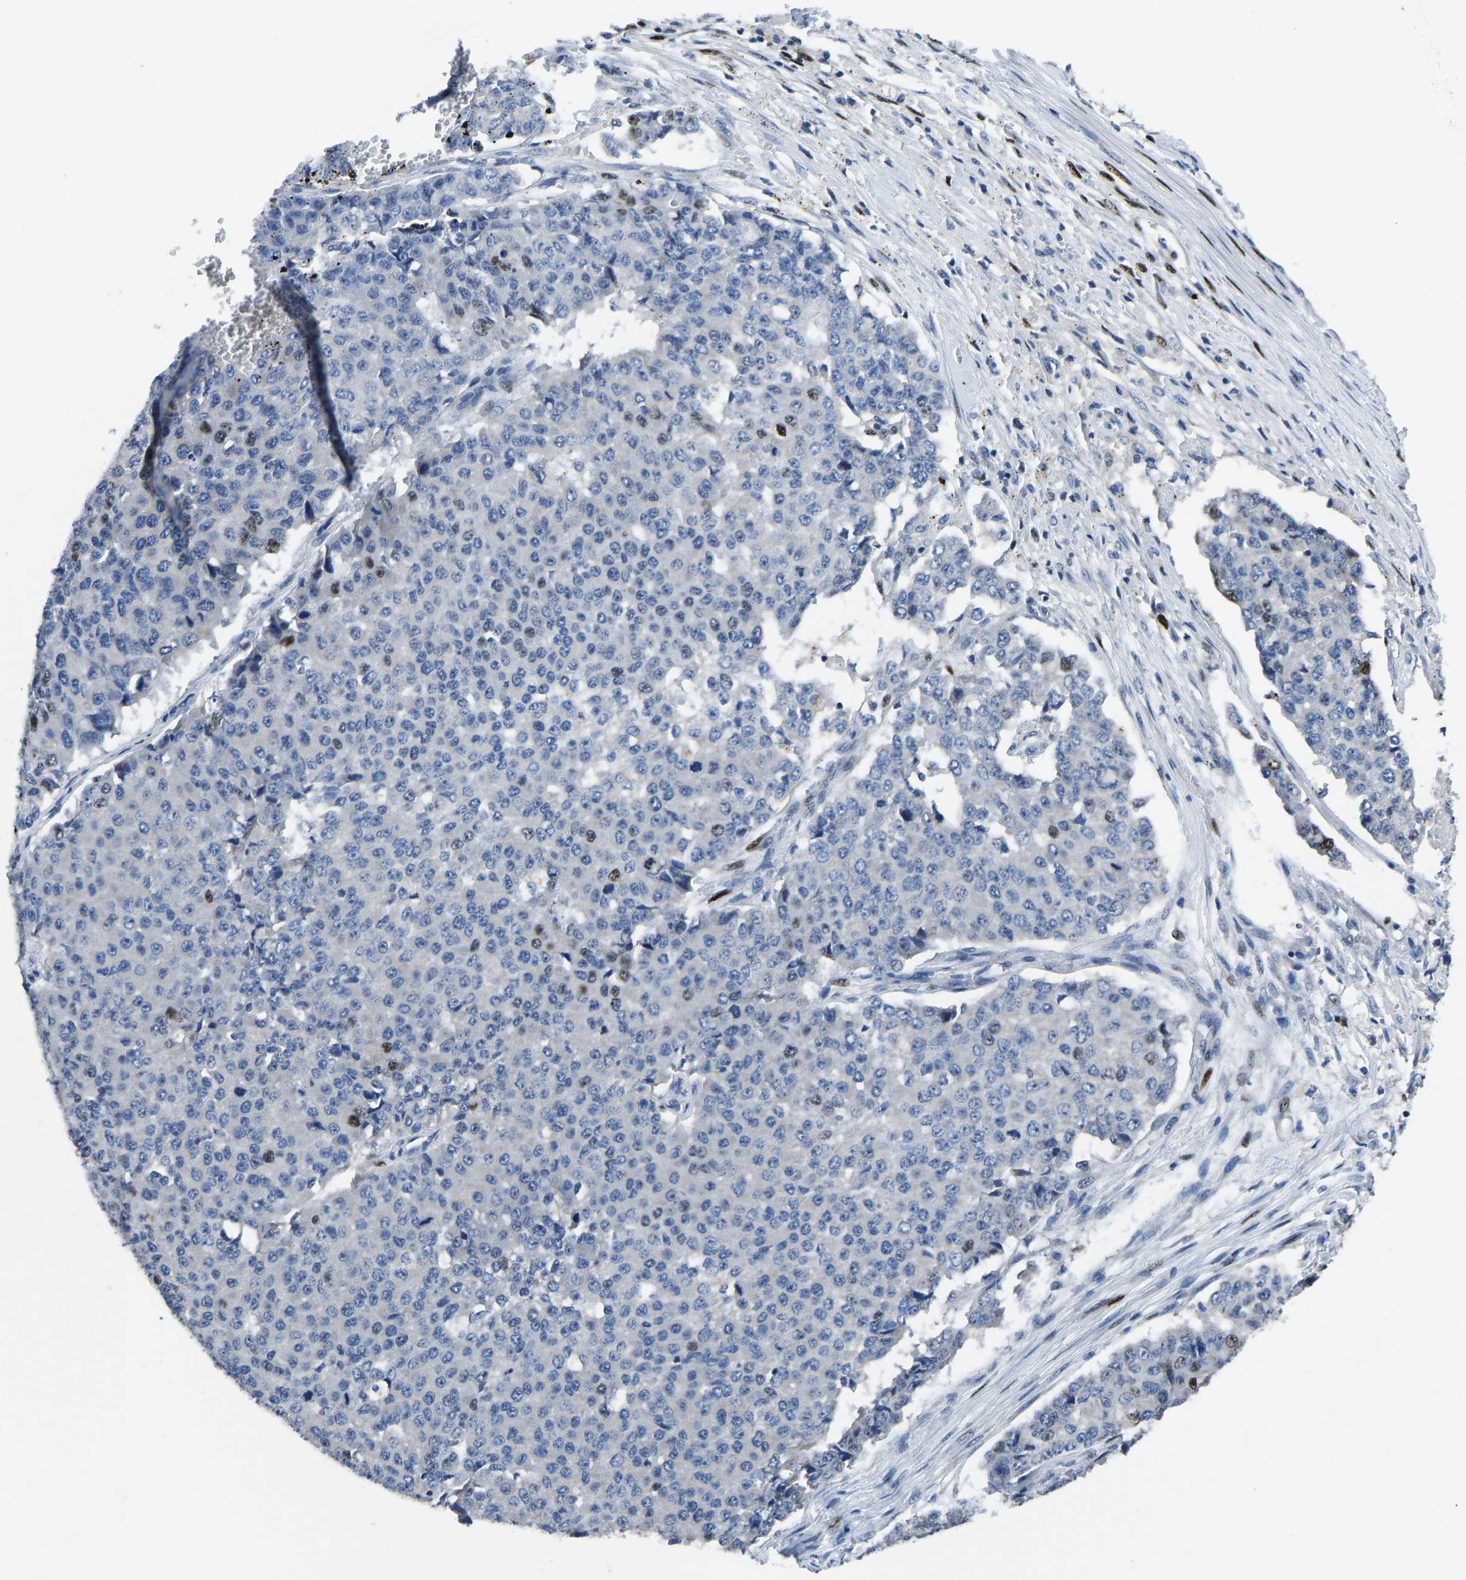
{"staining": {"intensity": "moderate", "quantity": "<25%", "location": "nuclear"}, "tissue": "pancreatic cancer", "cell_type": "Tumor cells", "image_type": "cancer", "snomed": [{"axis": "morphology", "description": "Adenocarcinoma, NOS"}, {"axis": "topography", "description": "Pancreas"}], "caption": "Protein expression analysis of pancreatic adenocarcinoma exhibits moderate nuclear positivity in about <25% of tumor cells.", "gene": "EGR1", "patient": {"sex": "male", "age": 50}}